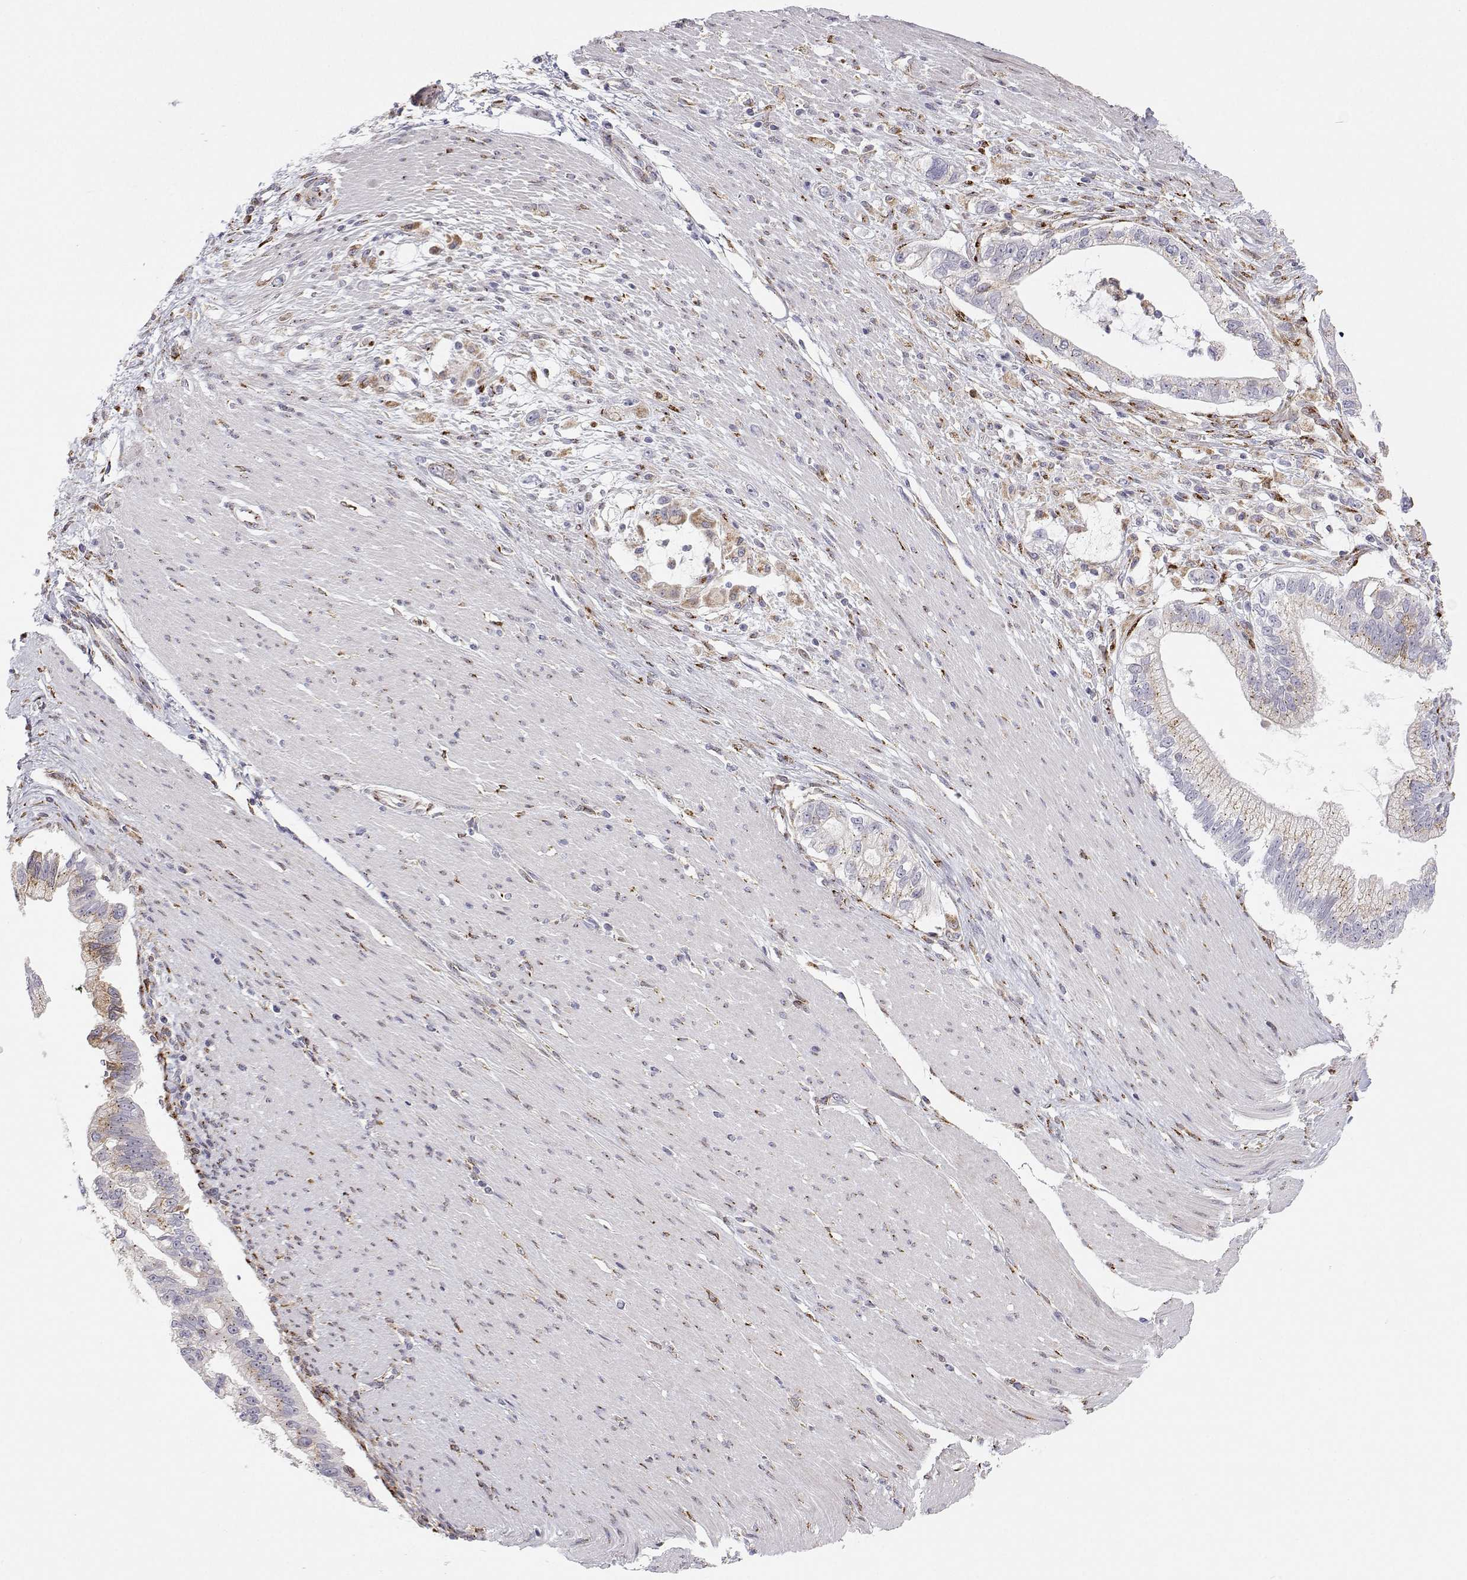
{"staining": {"intensity": "weak", "quantity": "25%-75%", "location": "cytoplasmic/membranous"}, "tissue": "pancreatic cancer", "cell_type": "Tumor cells", "image_type": "cancer", "snomed": [{"axis": "morphology", "description": "Adenocarcinoma, NOS"}, {"axis": "topography", "description": "Pancreas"}], "caption": "Protein positivity by IHC shows weak cytoplasmic/membranous staining in approximately 25%-75% of tumor cells in pancreatic cancer.", "gene": "STARD13", "patient": {"sex": "male", "age": 70}}